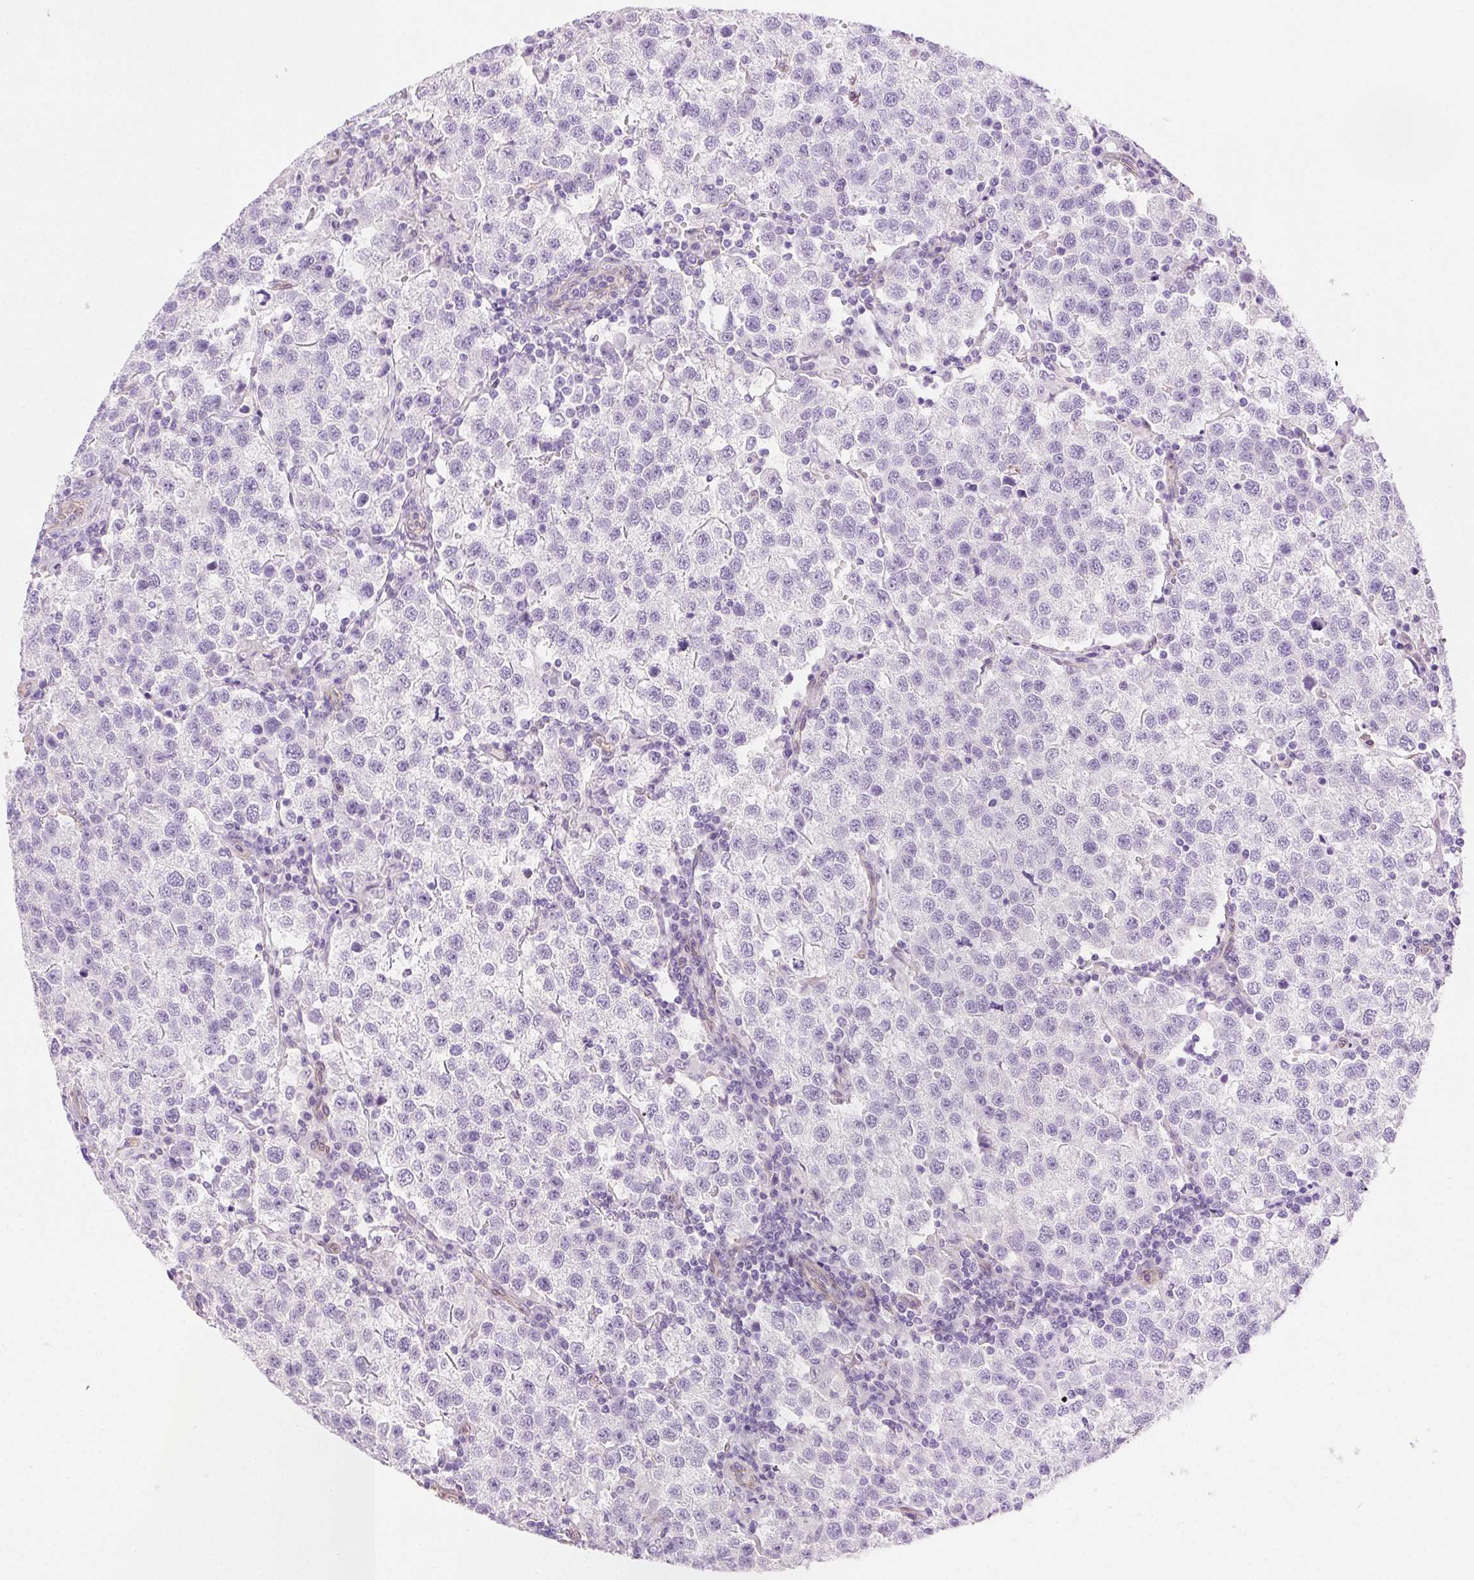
{"staining": {"intensity": "negative", "quantity": "none", "location": "none"}, "tissue": "testis cancer", "cell_type": "Tumor cells", "image_type": "cancer", "snomed": [{"axis": "morphology", "description": "Seminoma, NOS"}, {"axis": "topography", "description": "Testis"}], "caption": "This is an IHC photomicrograph of testis seminoma. There is no expression in tumor cells.", "gene": "SHCBP1L", "patient": {"sex": "male", "age": 37}}